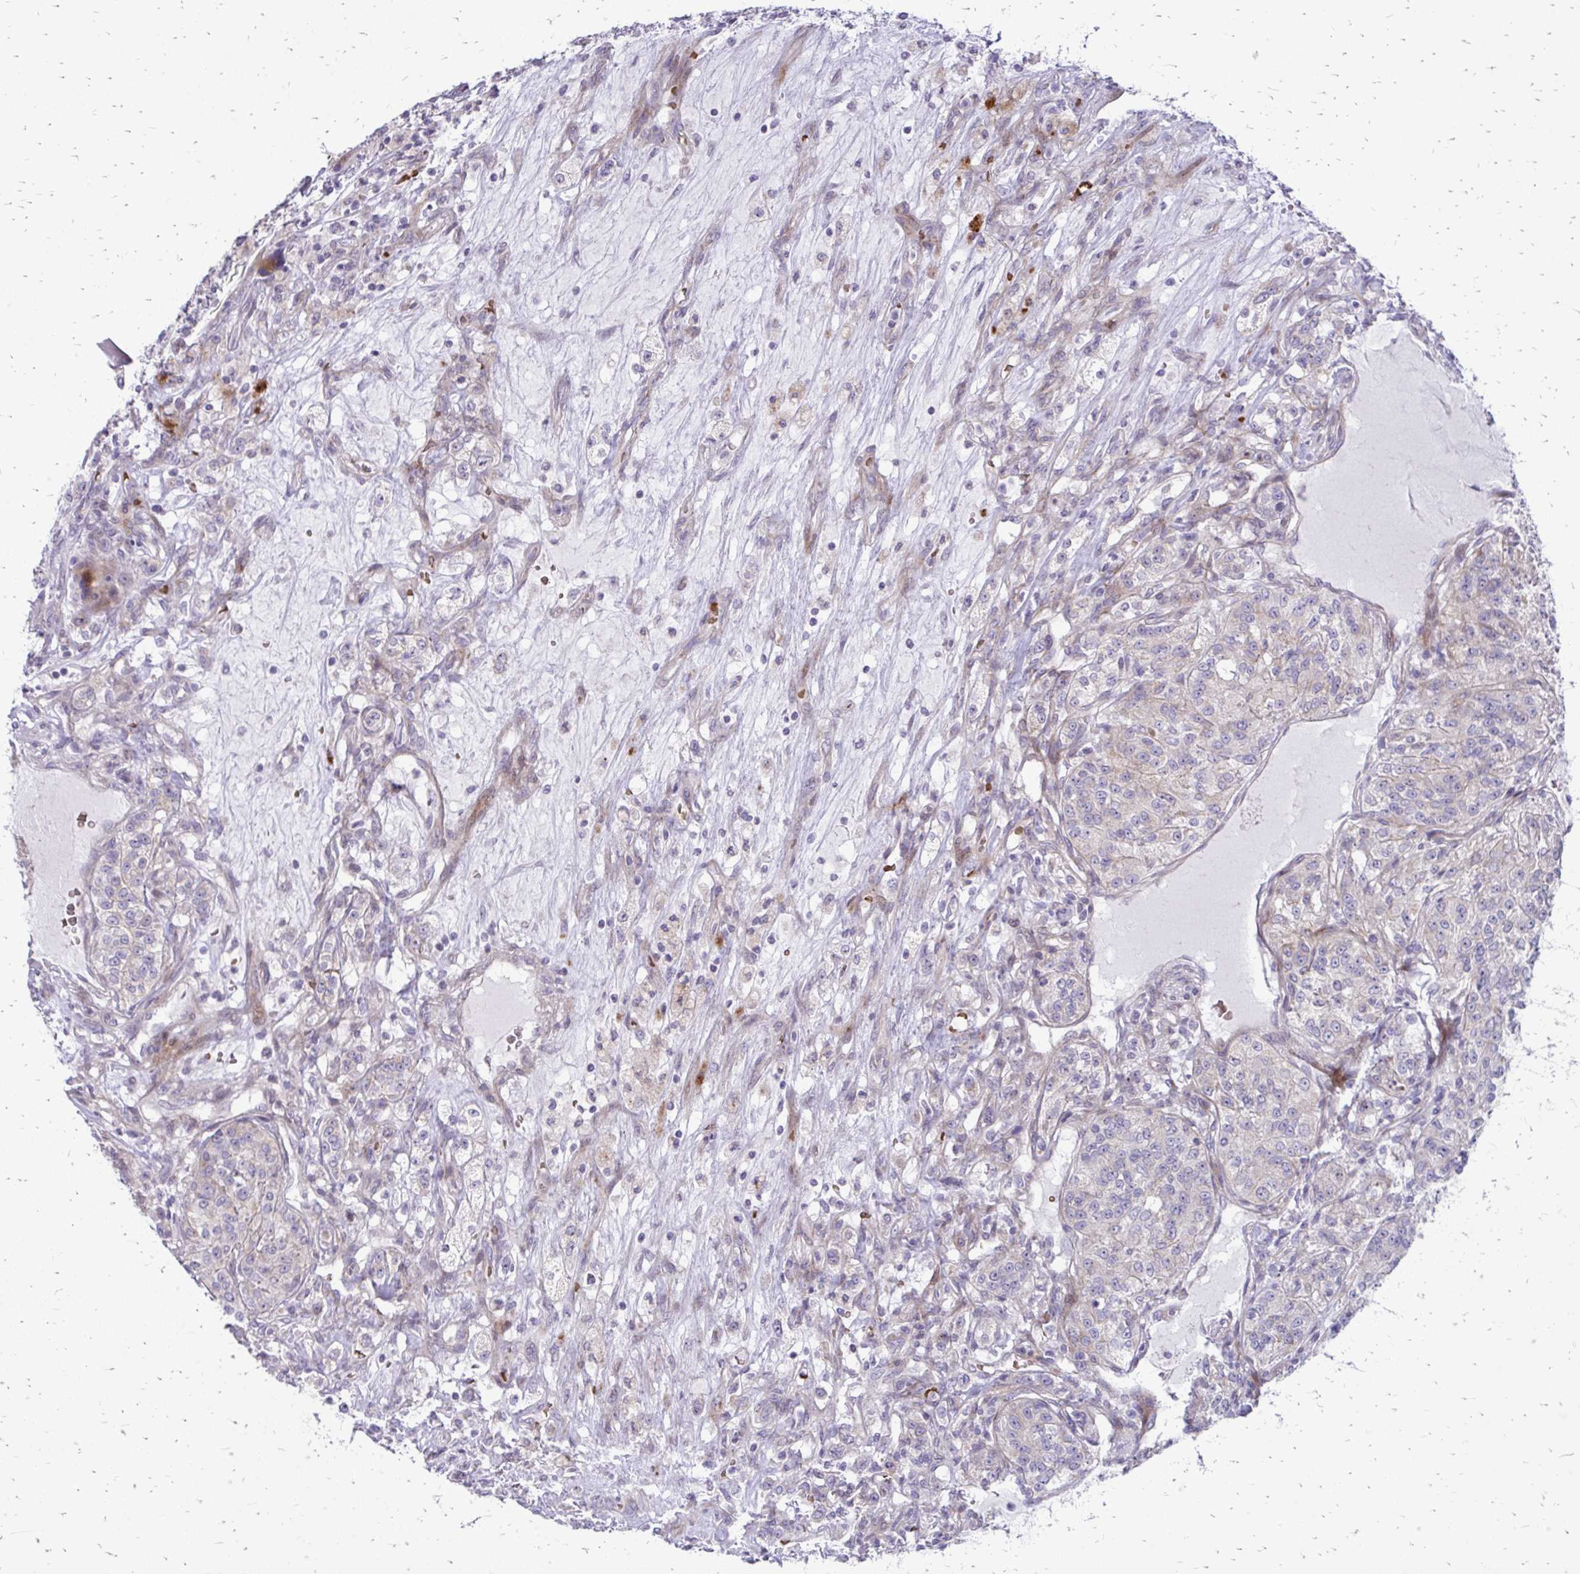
{"staining": {"intensity": "negative", "quantity": "none", "location": "none"}, "tissue": "renal cancer", "cell_type": "Tumor cells", "image_type": "cancer", "snomed": [{"axis": "morphology", "description": "Adenocarcinoma, NOS"}, {"axis": "topography", "description": "Kidney"}], "caption": "An image of human renal cancer (adenocarcinoma) is negative for staining in tumor cells.", "gene": "FUNDC2", "patient": {"sex": "female", "age": 63}}